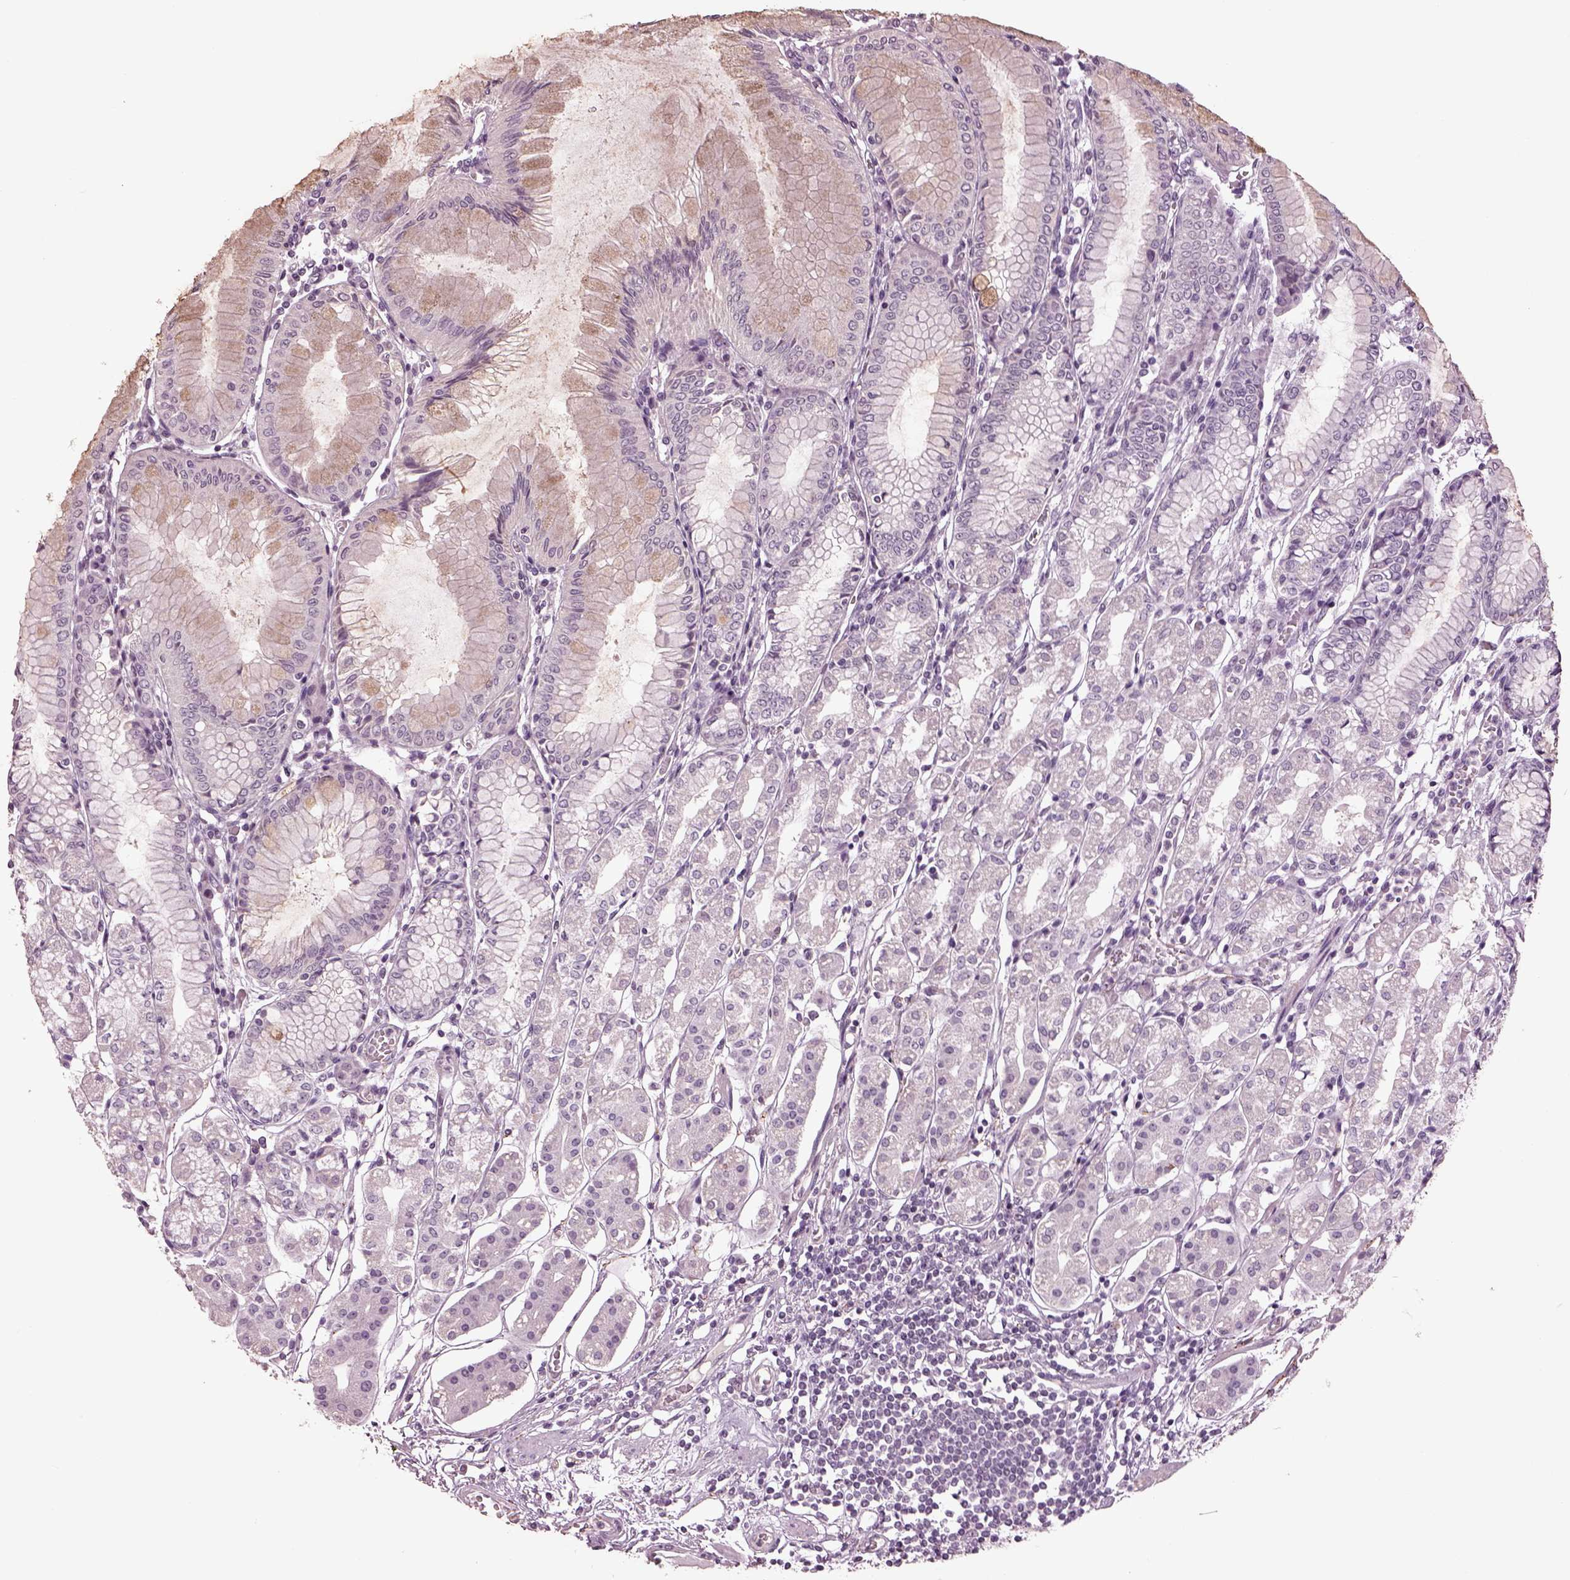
{"staining": {"intensity": "weak", "quantity": "<25%", "location": "cytoplasmic/membranous"}, "tissue": "stomach", "cell_type": "Glandular cells", "image_type": "normal", "snomed": [{"axis": "morphology", "description": "Normal tissue, NOS"}, {"axis": "topography", "description": "Skeletal muscle"}, {"axis": "topography", "description": "Stomach"}], "caption": "The histopathology image displays no significant staining in glandular cells of stomach.", "gene": "GAL", "patient": {"sex": "female", "age": 57}}